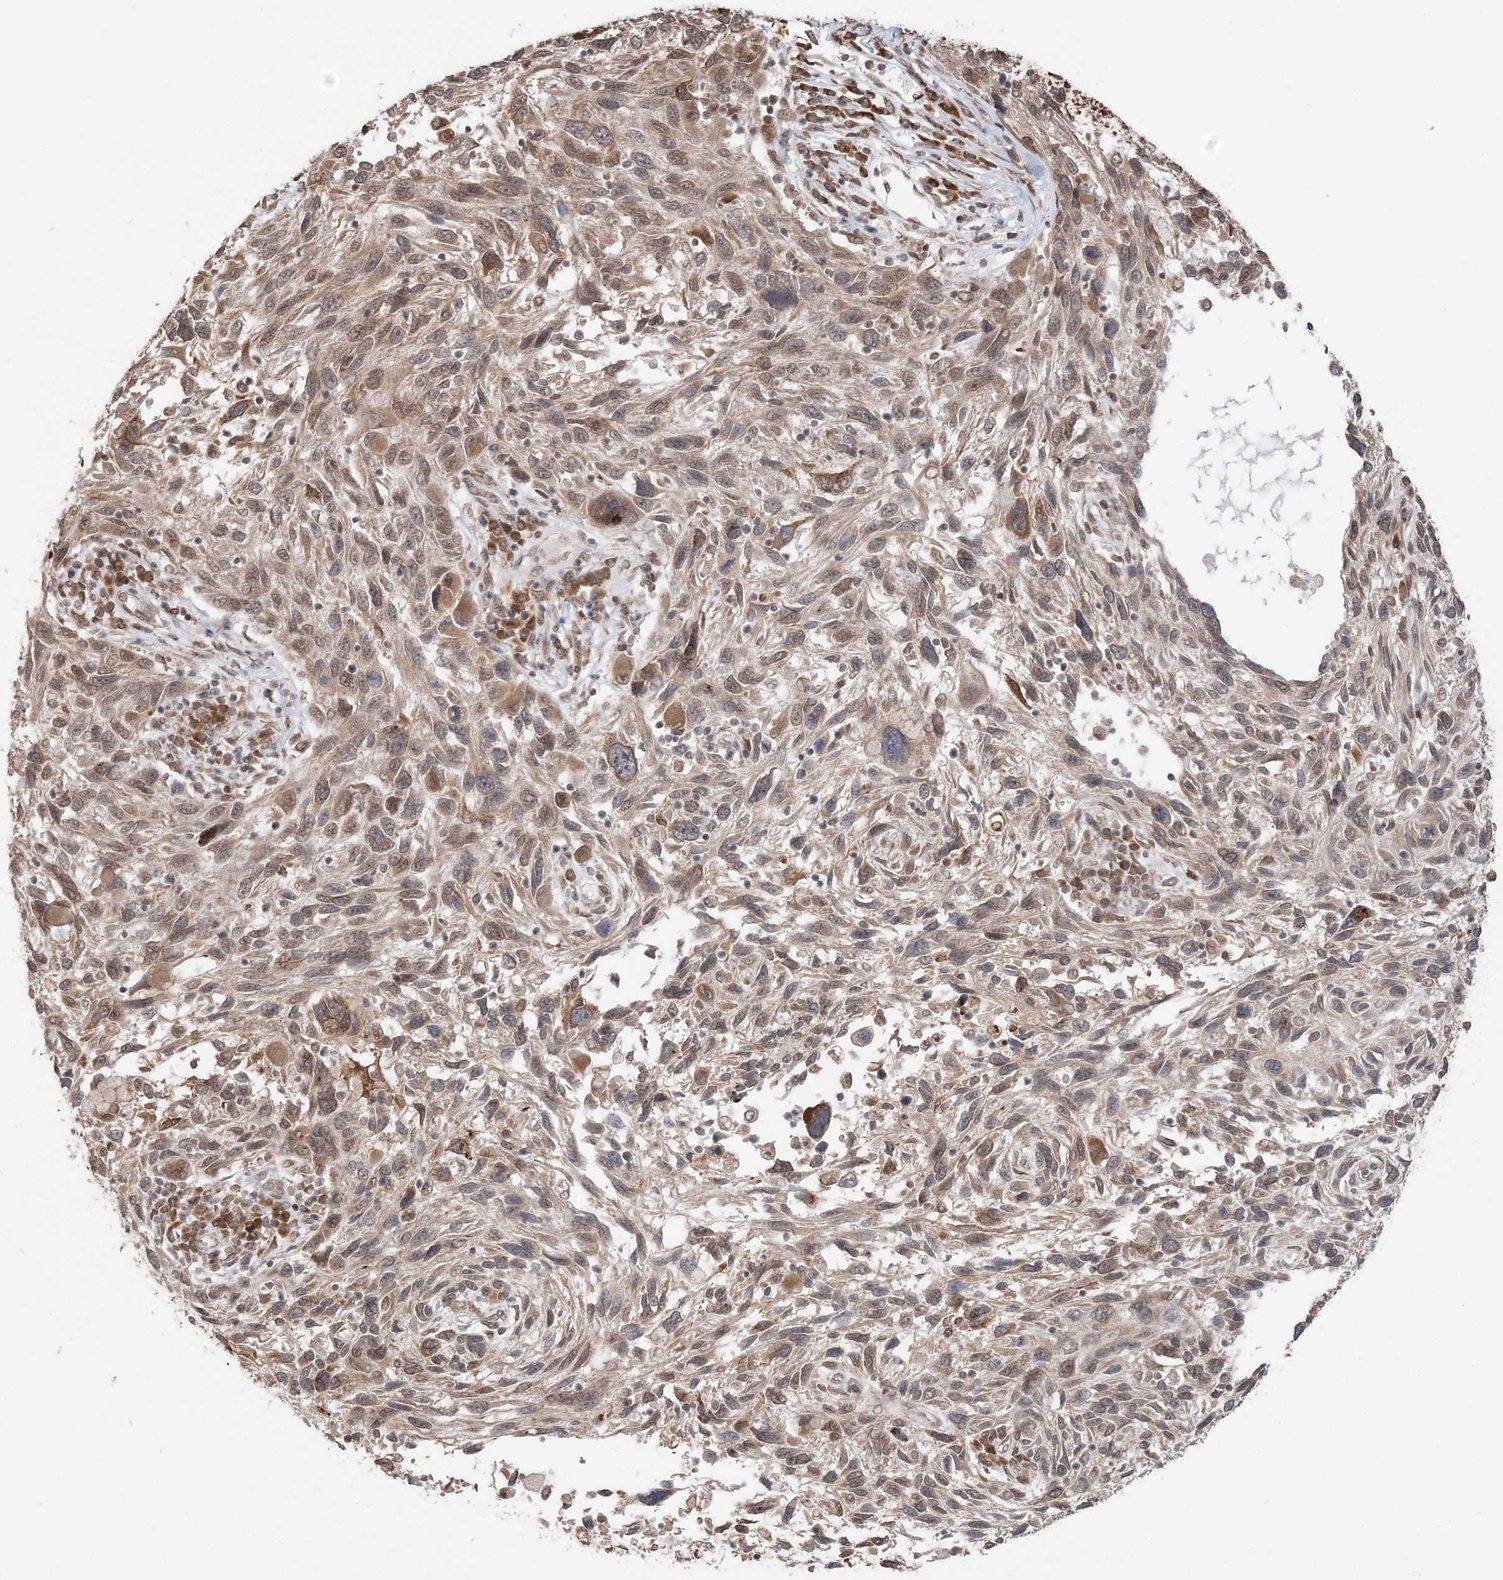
{"staining": {"intensity": "weak", "quantity": ">75%", "location": "cytoplasmic/membranous,nuclear"}, "tissue": "melanoma", "cell_type": "Tumor cells", "image_type": "cancer", "snomed": [{"axis": "morphology", "description": "Malignant melanoma, NOS"}, {"axis": "topography", "description": "Skin"}], "caption": "IHC photomicrograph of melanoma stained for a protein (brown), which demonstrates low levels of weak cytoplasmic/membranous and nuclear positivity in approximately >75% of tumor cells.", "gene": "TMED10", "patient": {"sex": "male", "age": 53}}